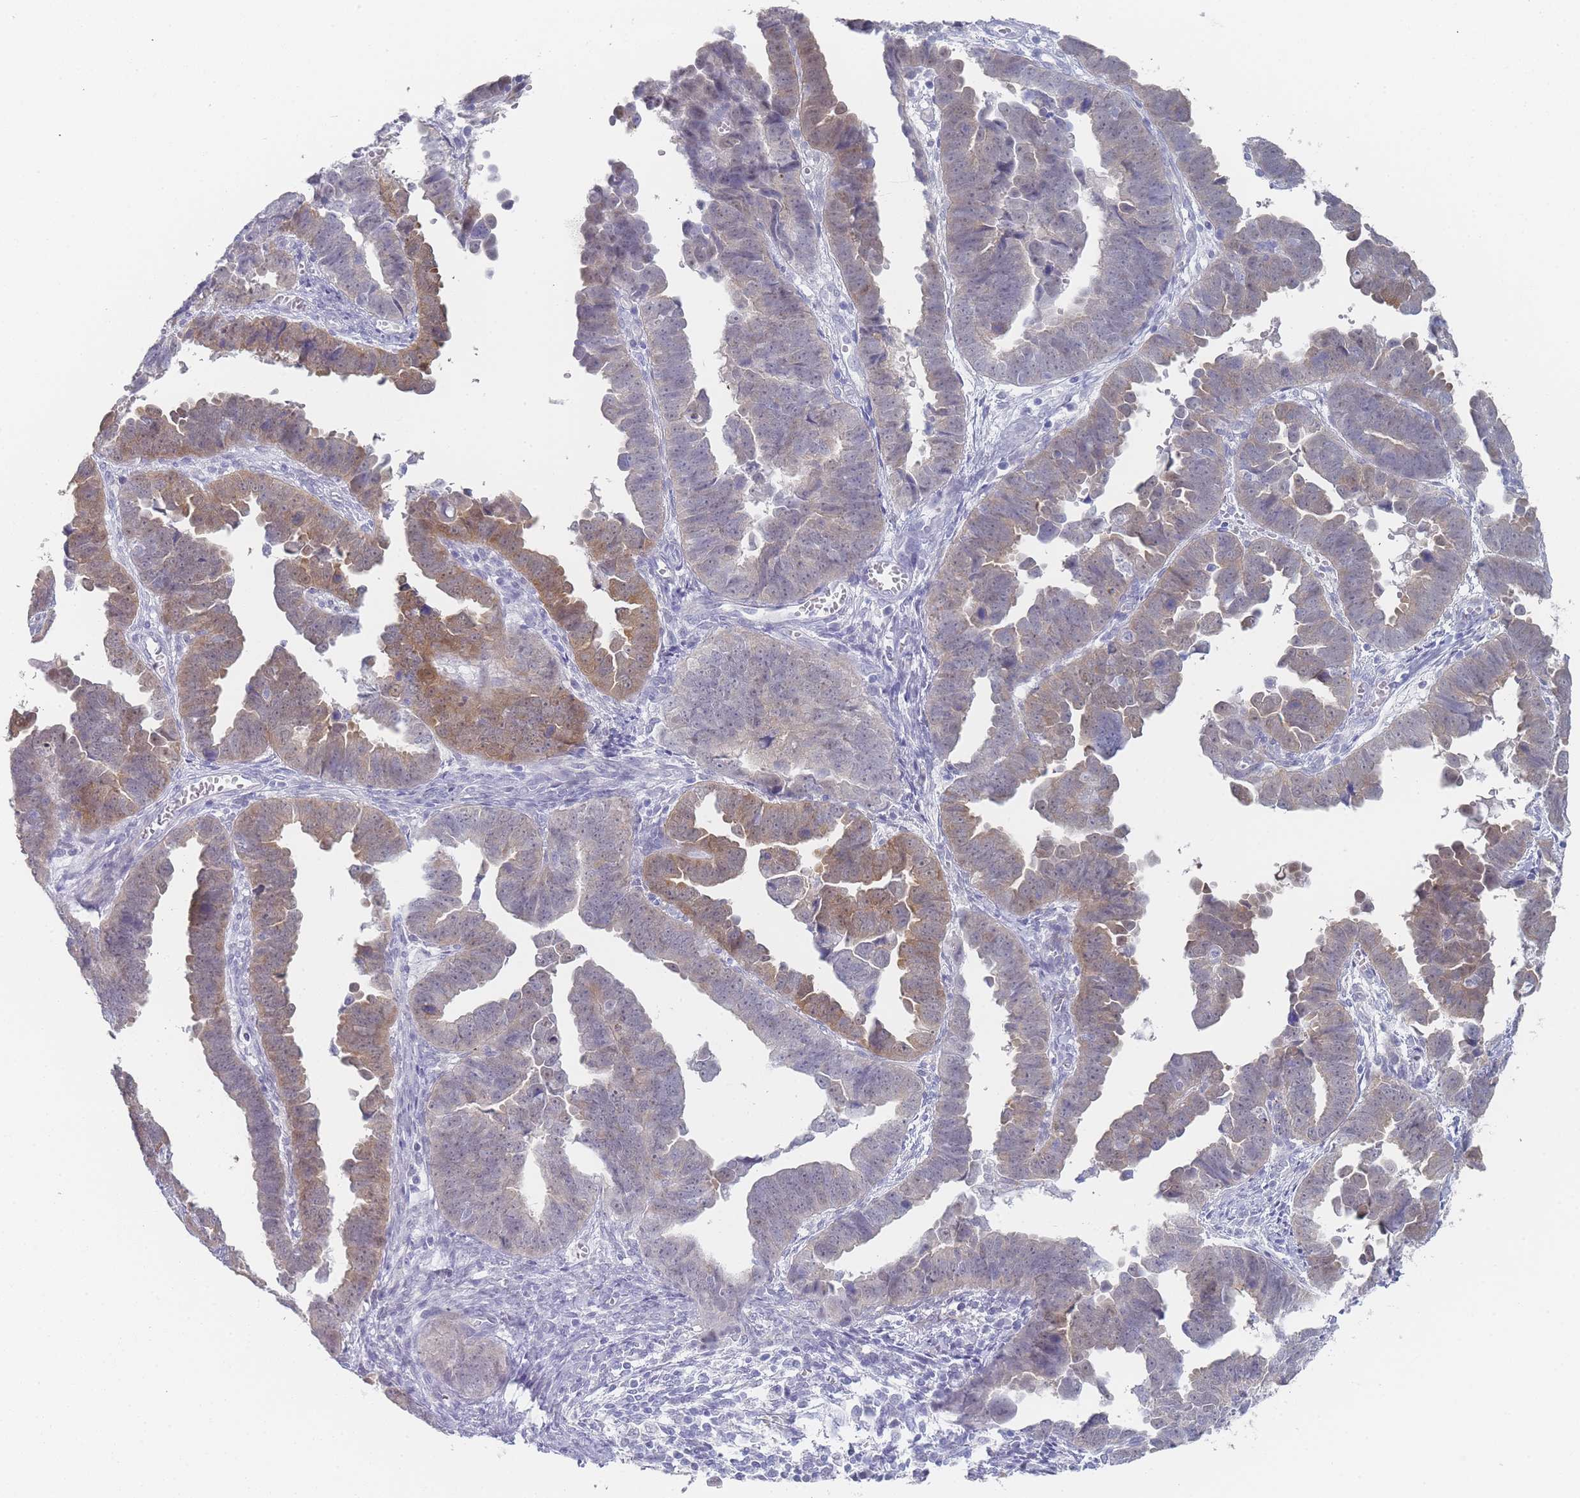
{"staining": {"intensity": "weak", "quantity": ">75%", "location": "cytoplasmic/membranous"}, "tissue": "endometrial cancer", "cell_type": "Tumor cells", "image_type": "cancer", "snomed": [{"axis": "morphology", "description": "Adenocarcinoma, NOS"}, {"axis": "topography", "description": "Endometrium"}], "caption": "Human adenocarcinoma (endometrial) stained for a protein (brown) displays weak cytoplasmic/membranous positive expression in approximately >75% of tumor cells.", "gene": "IMPG1", "patient": {"sex": "female", "age": 75}}